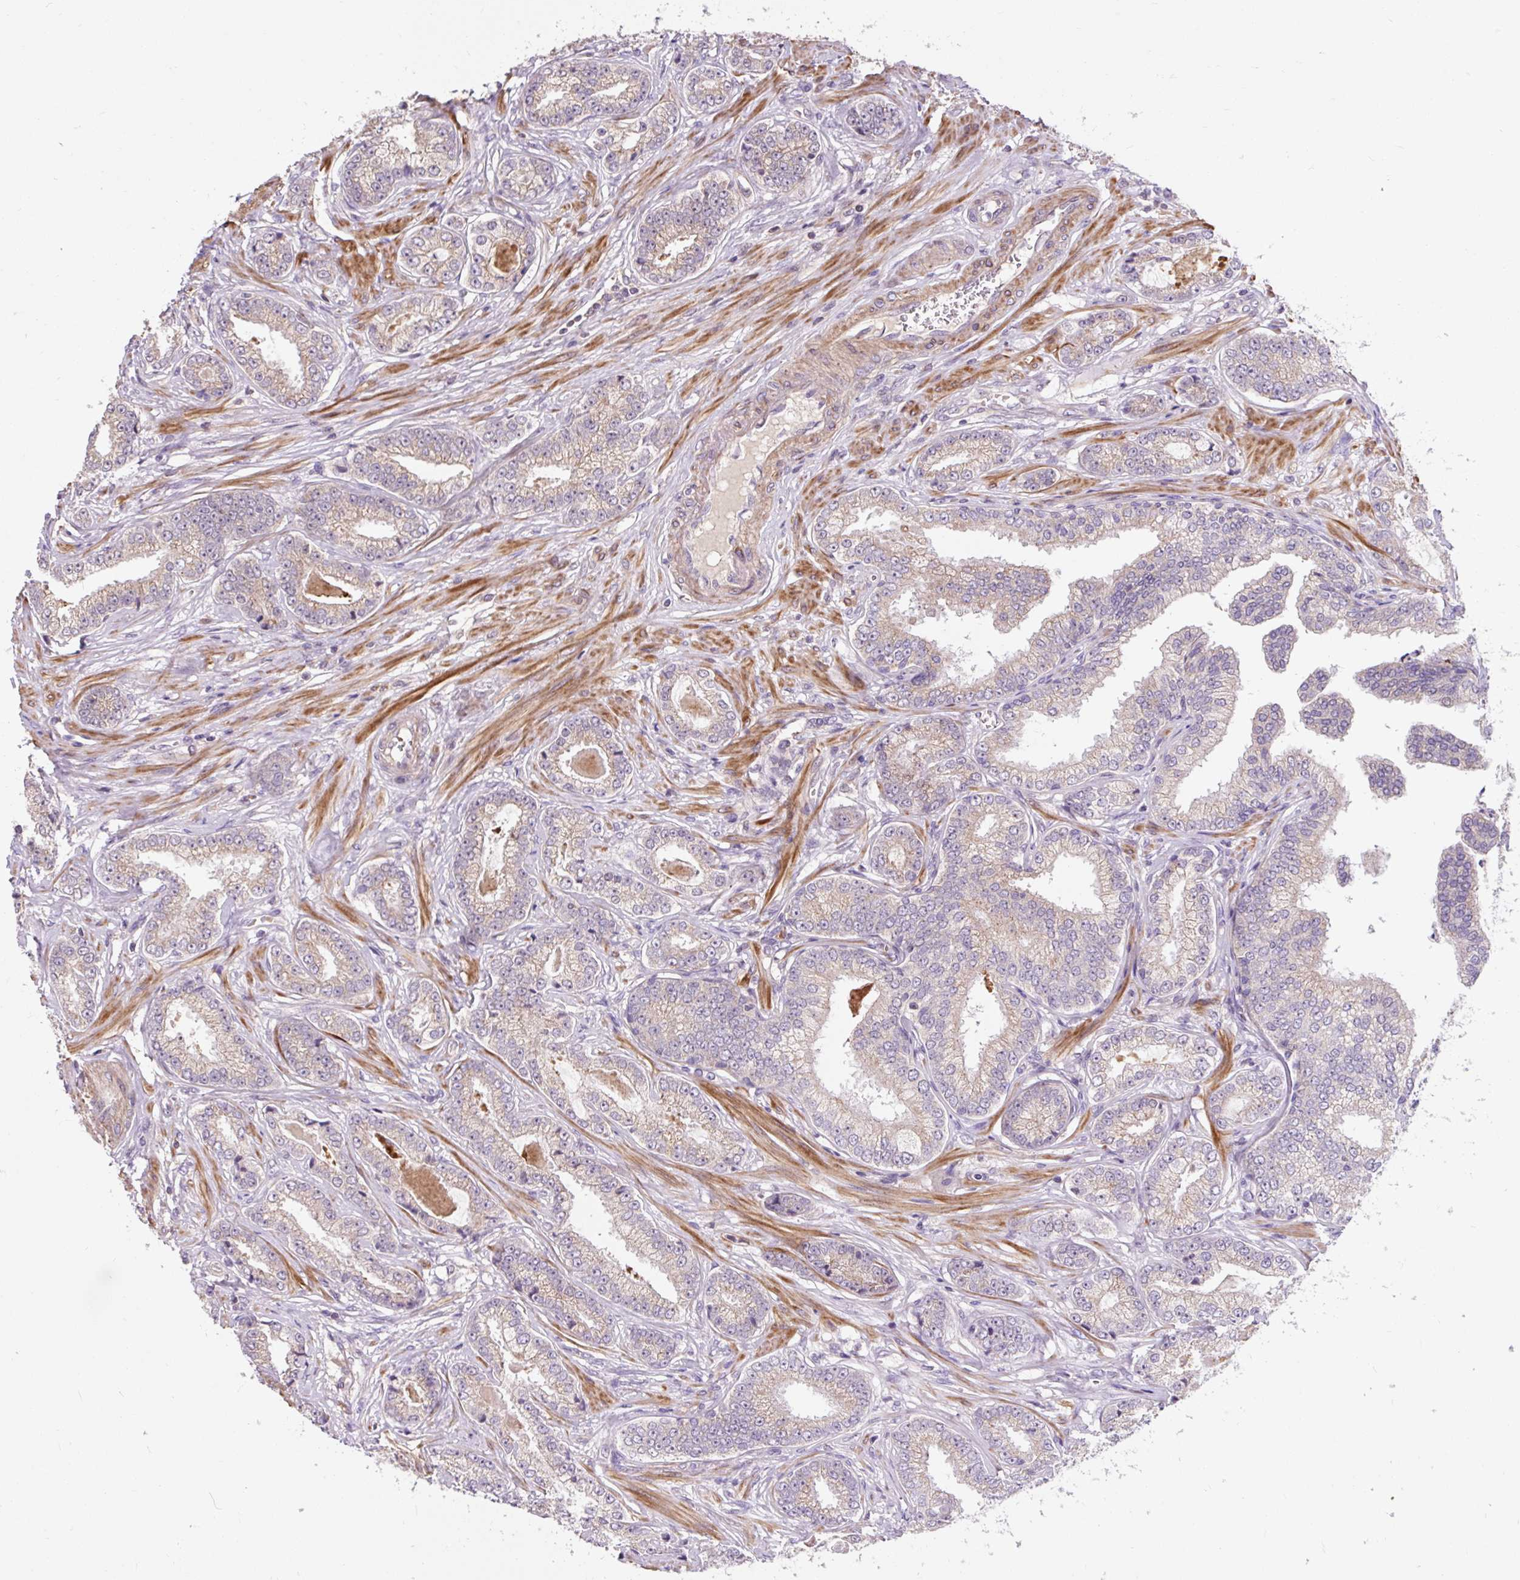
{"staining": {"intensity": "negative", "quantity": "none", "location": "none"}, "tissue": "prostate cancer", "cell_type": "Tumor cells", "image_type": "cancer", "snomed": [{"axis": "morphology", "description": "Adenocarcinoma, Low grade"}, {"axis": "topography", "description": "Prostate"}], "caption": "Image shows no significant protein expression in tumor cells of prostate cancer (low-grade adenocarcinoma).", "gene": "PRIMPOL", "patient": {"sex": "male", "age": 61}}